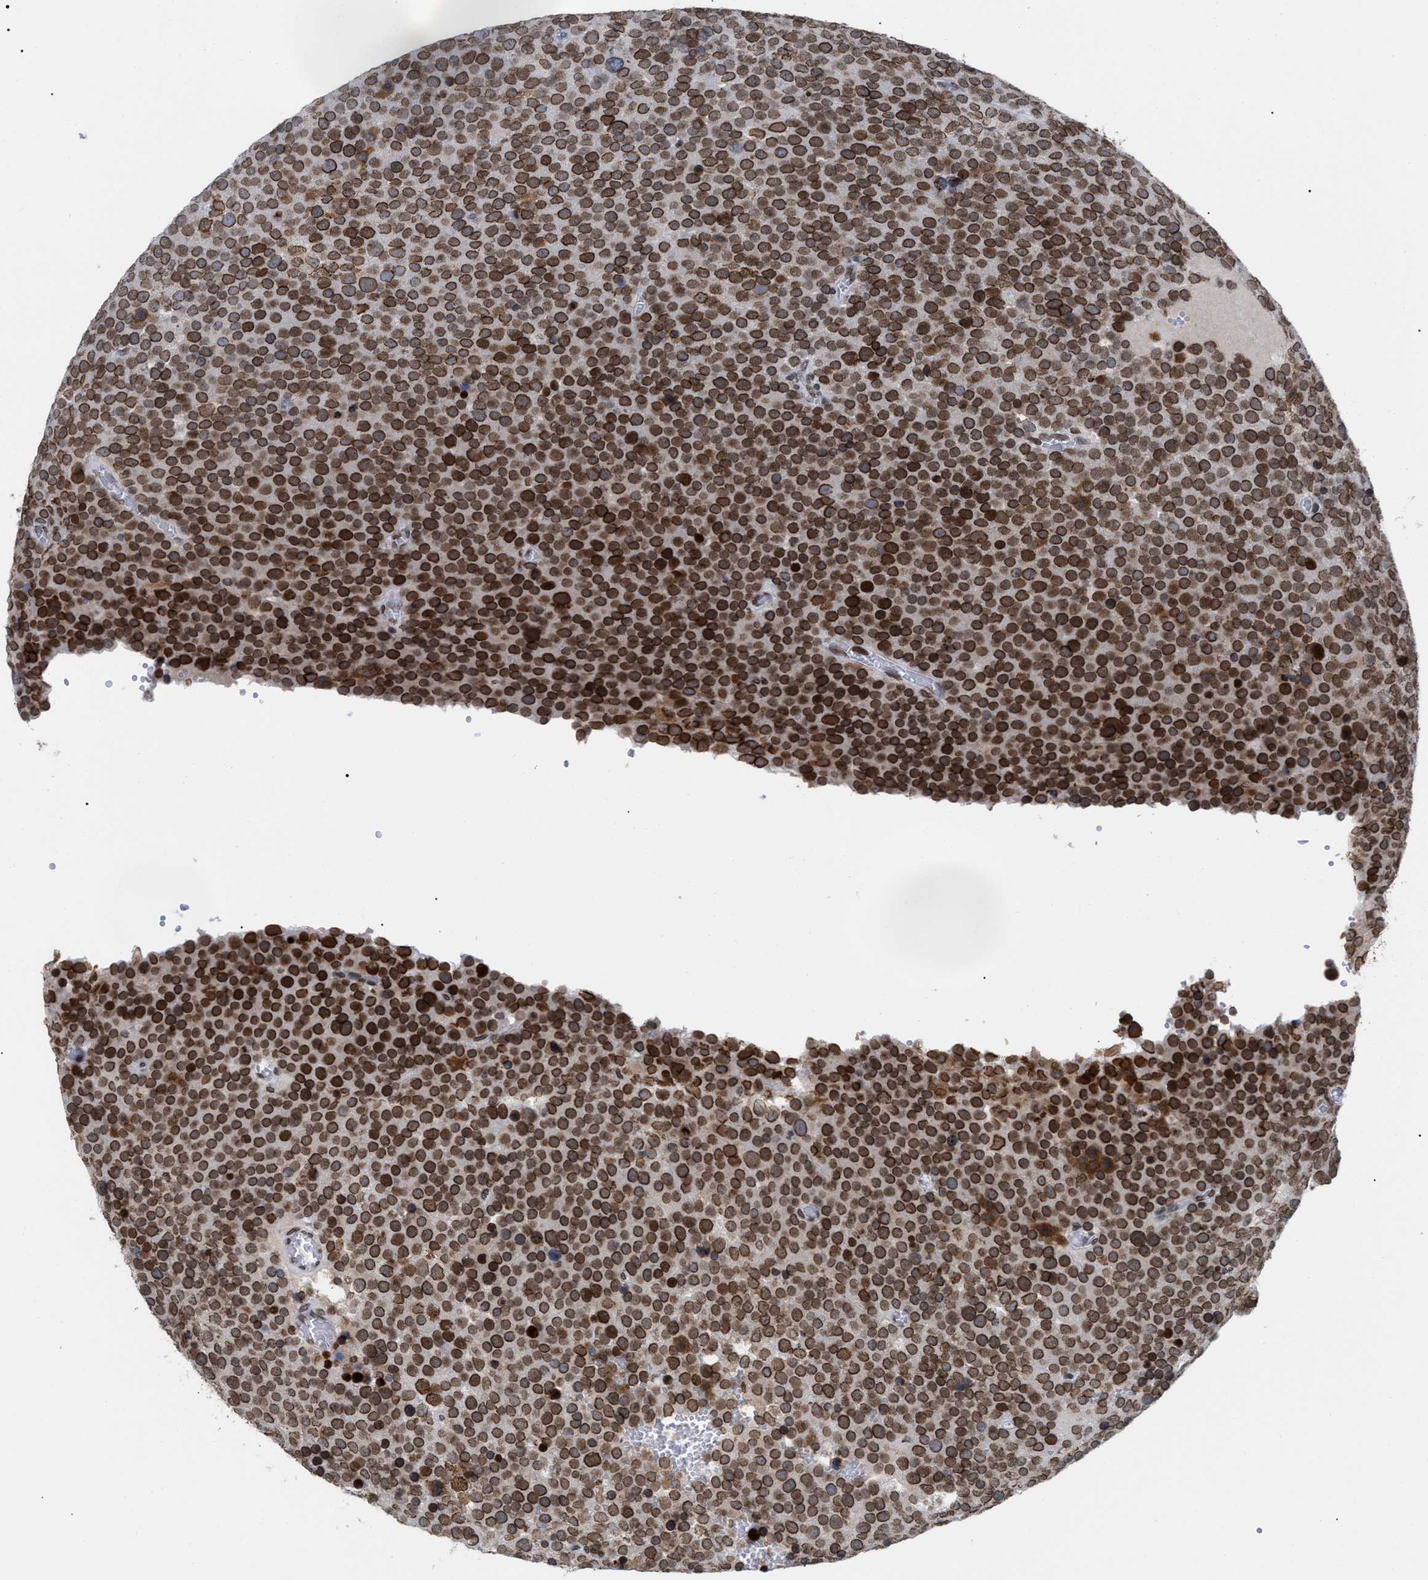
{"staining": {"intensity": "strong", "quantity": ">75%", "location": "cytoplasmic/membranous,nuclear"}, "tissue": "testis cancer", "cell_type": "Tumor cells", "image_type": "cancer", "snomed": [{"axis": "morphology", "description": "Normal tissue, NOS"}, {"axis": "morphology", "description": "Seminoma, NOS"}, {"axis": "topography", "description": "Testis"}], "caption": "Strong cytoplasmic/membranous and nuclear protein expression is seen in about >75% of tumor cells in testis seminoma. The staining was performed using DAB (3,3'-diaminobenzidine), with brown indicating positive protein expression. Nuclei are stained blue with hematoxylin.", "gene": "TPR", "patient": {"sex": "male", "age": 71}}